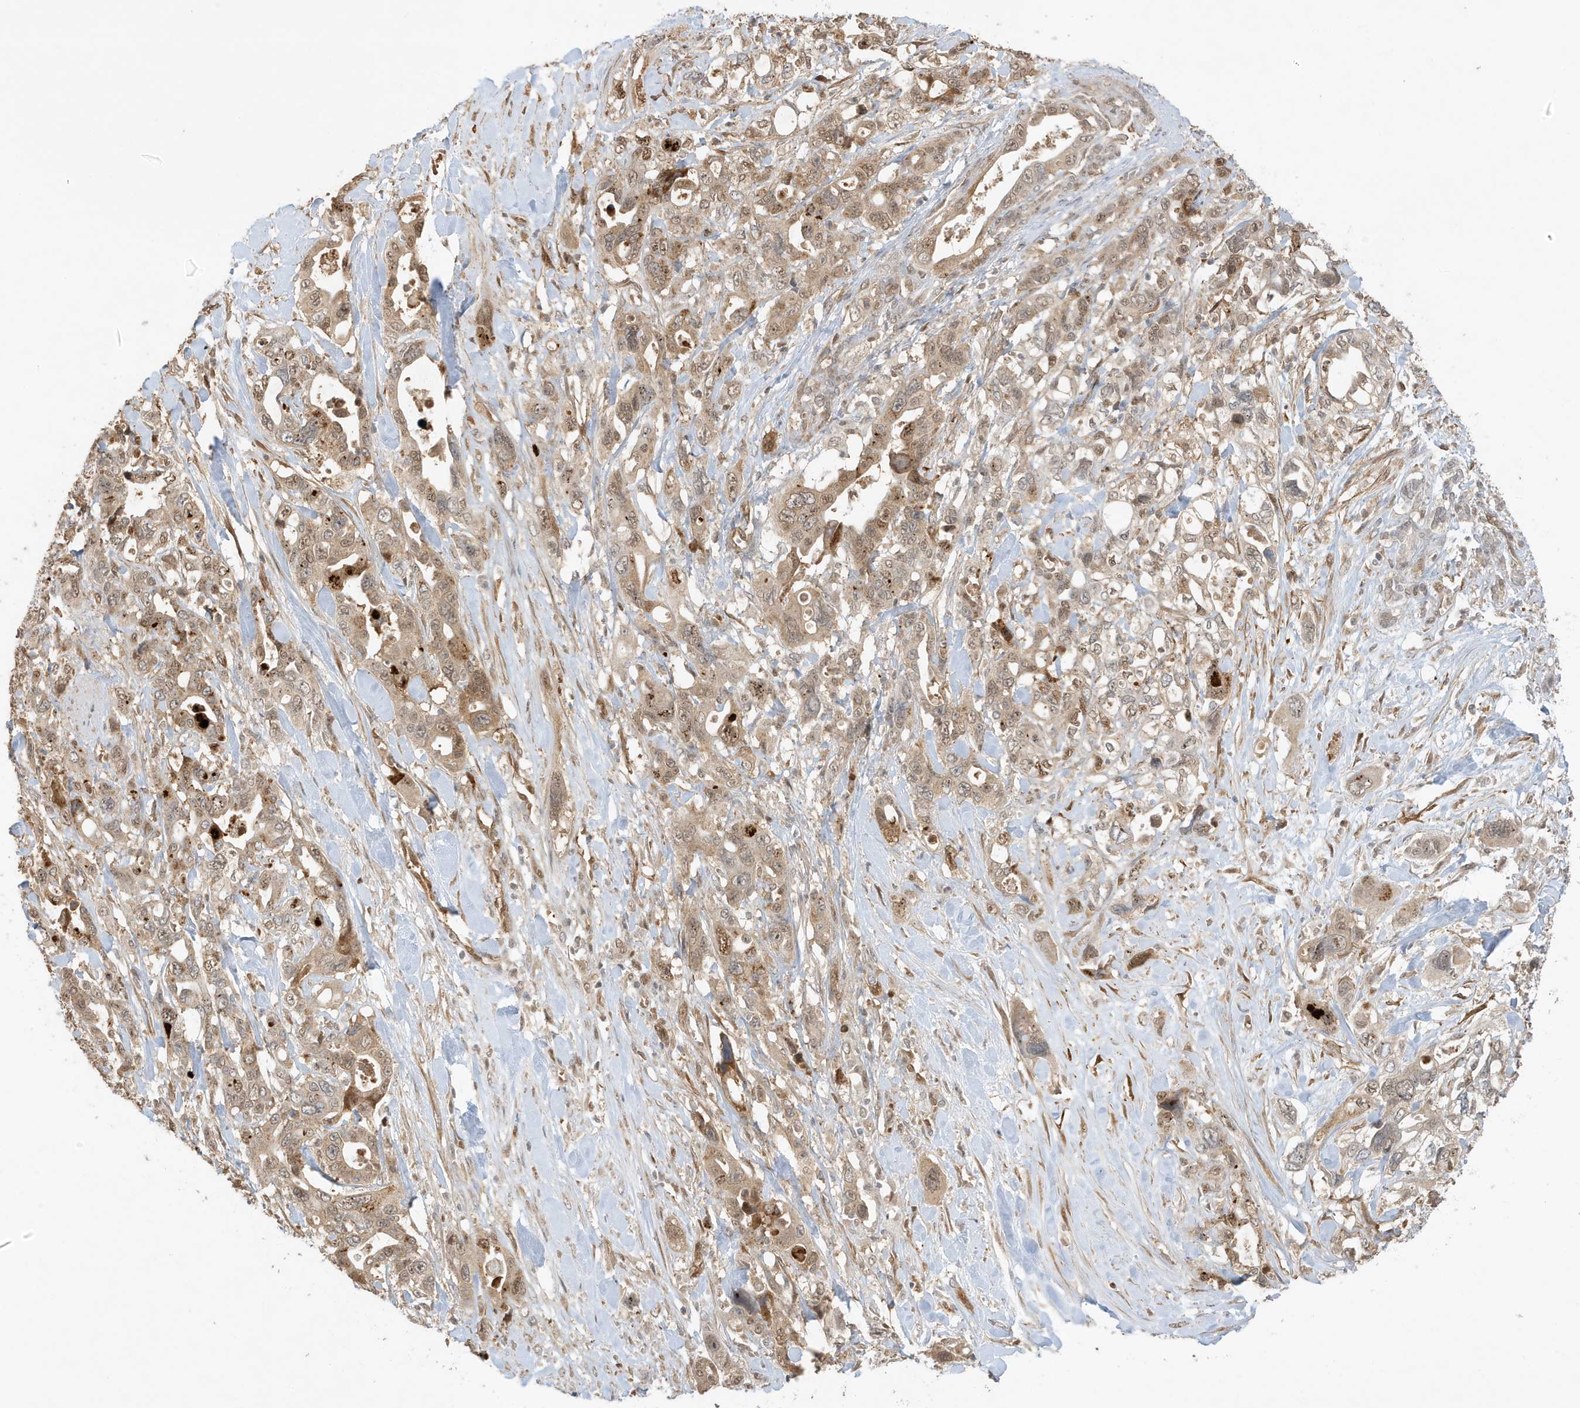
{"staining": {"intensity": "moderate", "quantity": ">75%", "location": "cytoplasmic/membranous,nuclear"}, "tissue": "pancreatic cancer", "cell_type": "Tumor cells", "image_type": "cancer", "snomed": [{"axis": "morphology", "description": "Adenocarcinoma, NOS"}, {"axis": "topography", "description": "Pancreas"}], "caption": "Immunohistochemical staining of pancreatic cancer reveals medium levels of moderate cytoplasmic/membranous and nuclear positivity in approximately >75% of tumor cells. (DAB IHC, brown staining for protein, blue staining for nuclei).", "gene": "ZBTB41", "patient": {"sex": "male", "age": 46}}